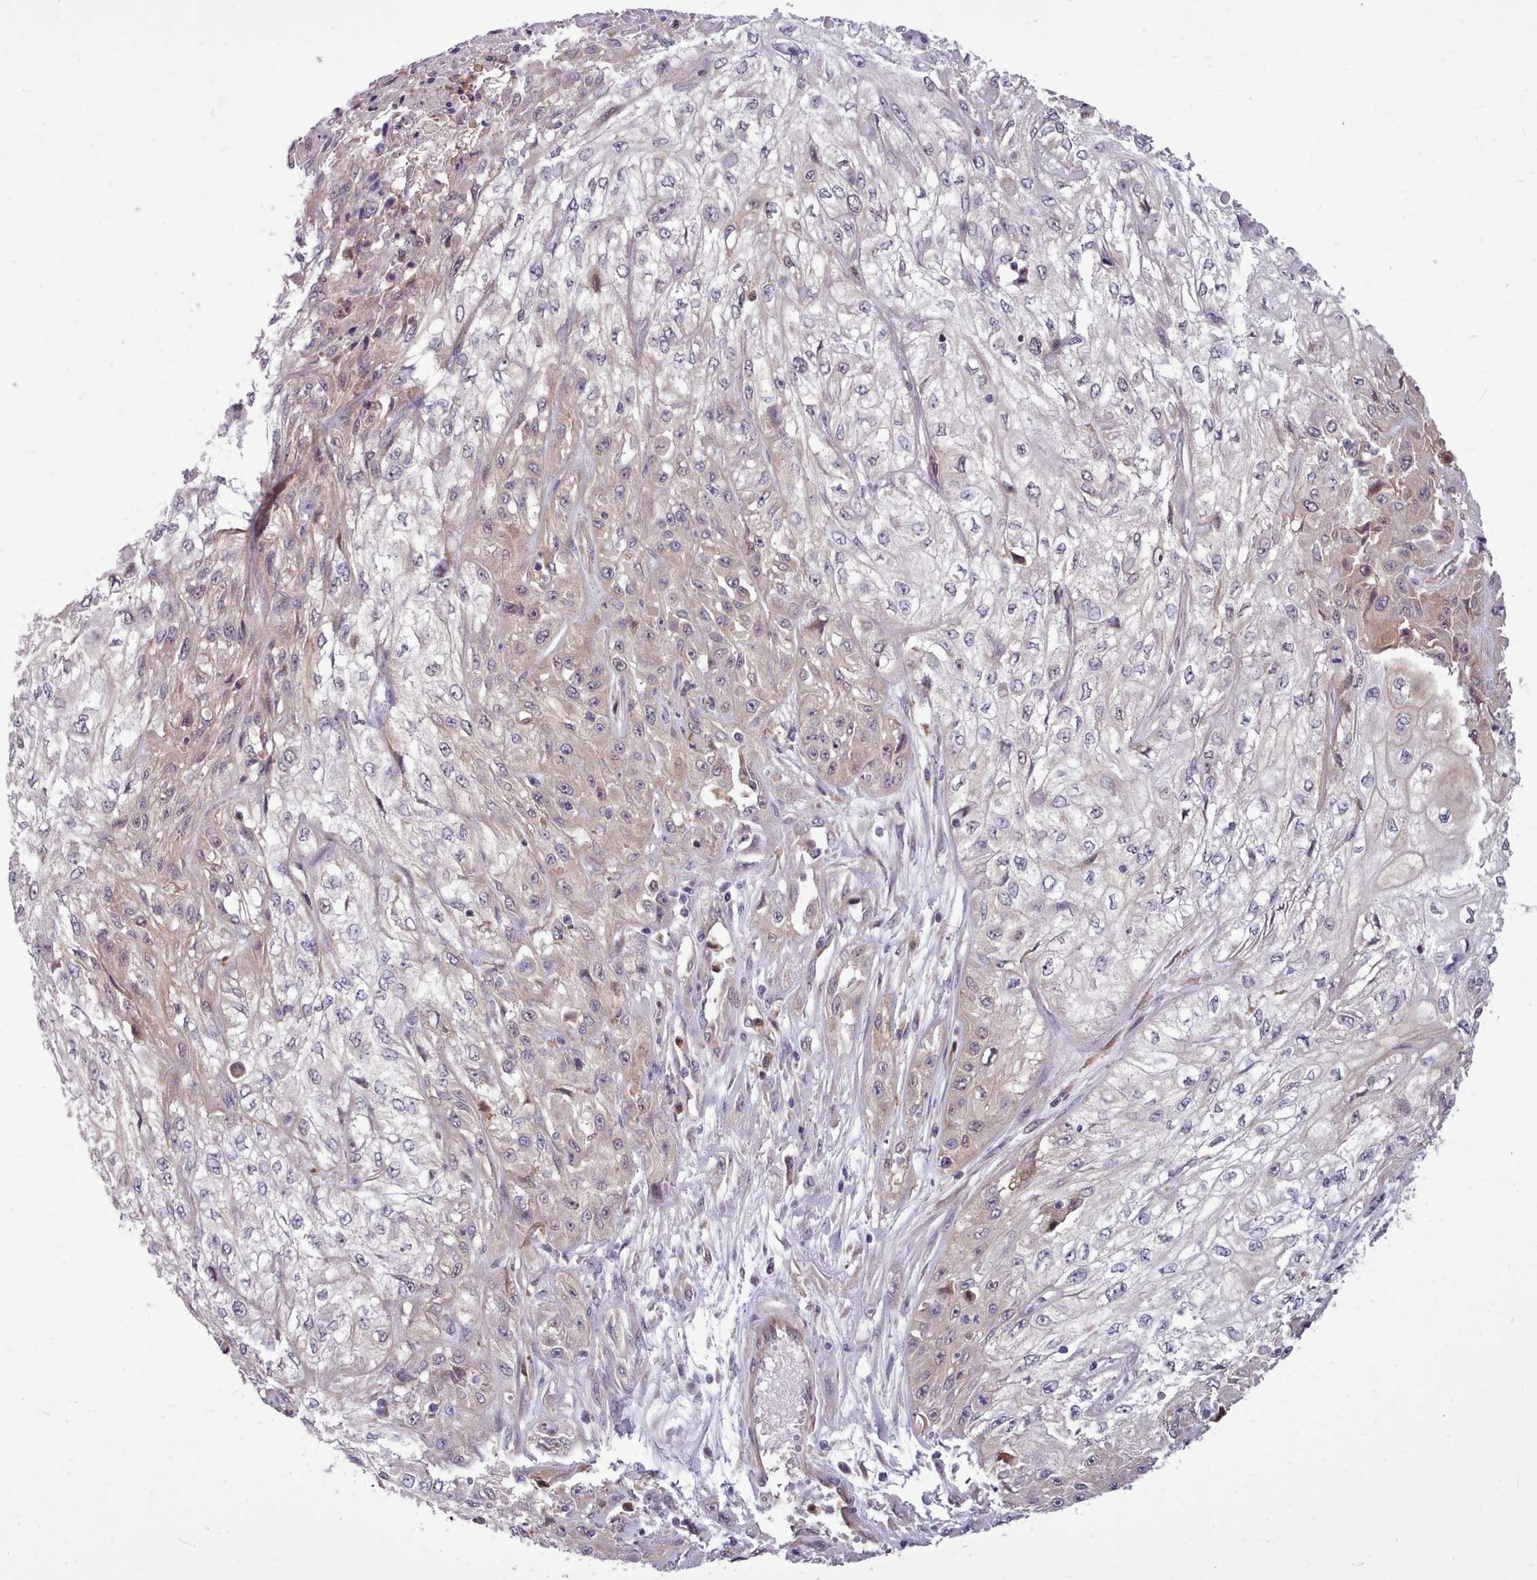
{"staining": {"intensity": "weak", "quantity": "<25%", "location": "cytoplasmic/membranous"}, "tissue": "skin cancer", "cell_type": "Tumor cells", "image_type": "cancer", "snomed": [{"axis": "morphology", "description": "Squamous cell carcinoma, NOS"}, {"axis": "morphology", "description": "Squamous cell carcinoma, metastatic, NOS"}, {"axis": "topography", "description": "Skin"}, {"axis": "topography", "description": "Lymph node"}], "caption": "A histopathology image of skin metastatic squamous cell carcinoma stained for a protein reveals no brown staining in tumor cells.", "gene": "AHCY", "patient": {"sex": "male", "age": 75}}